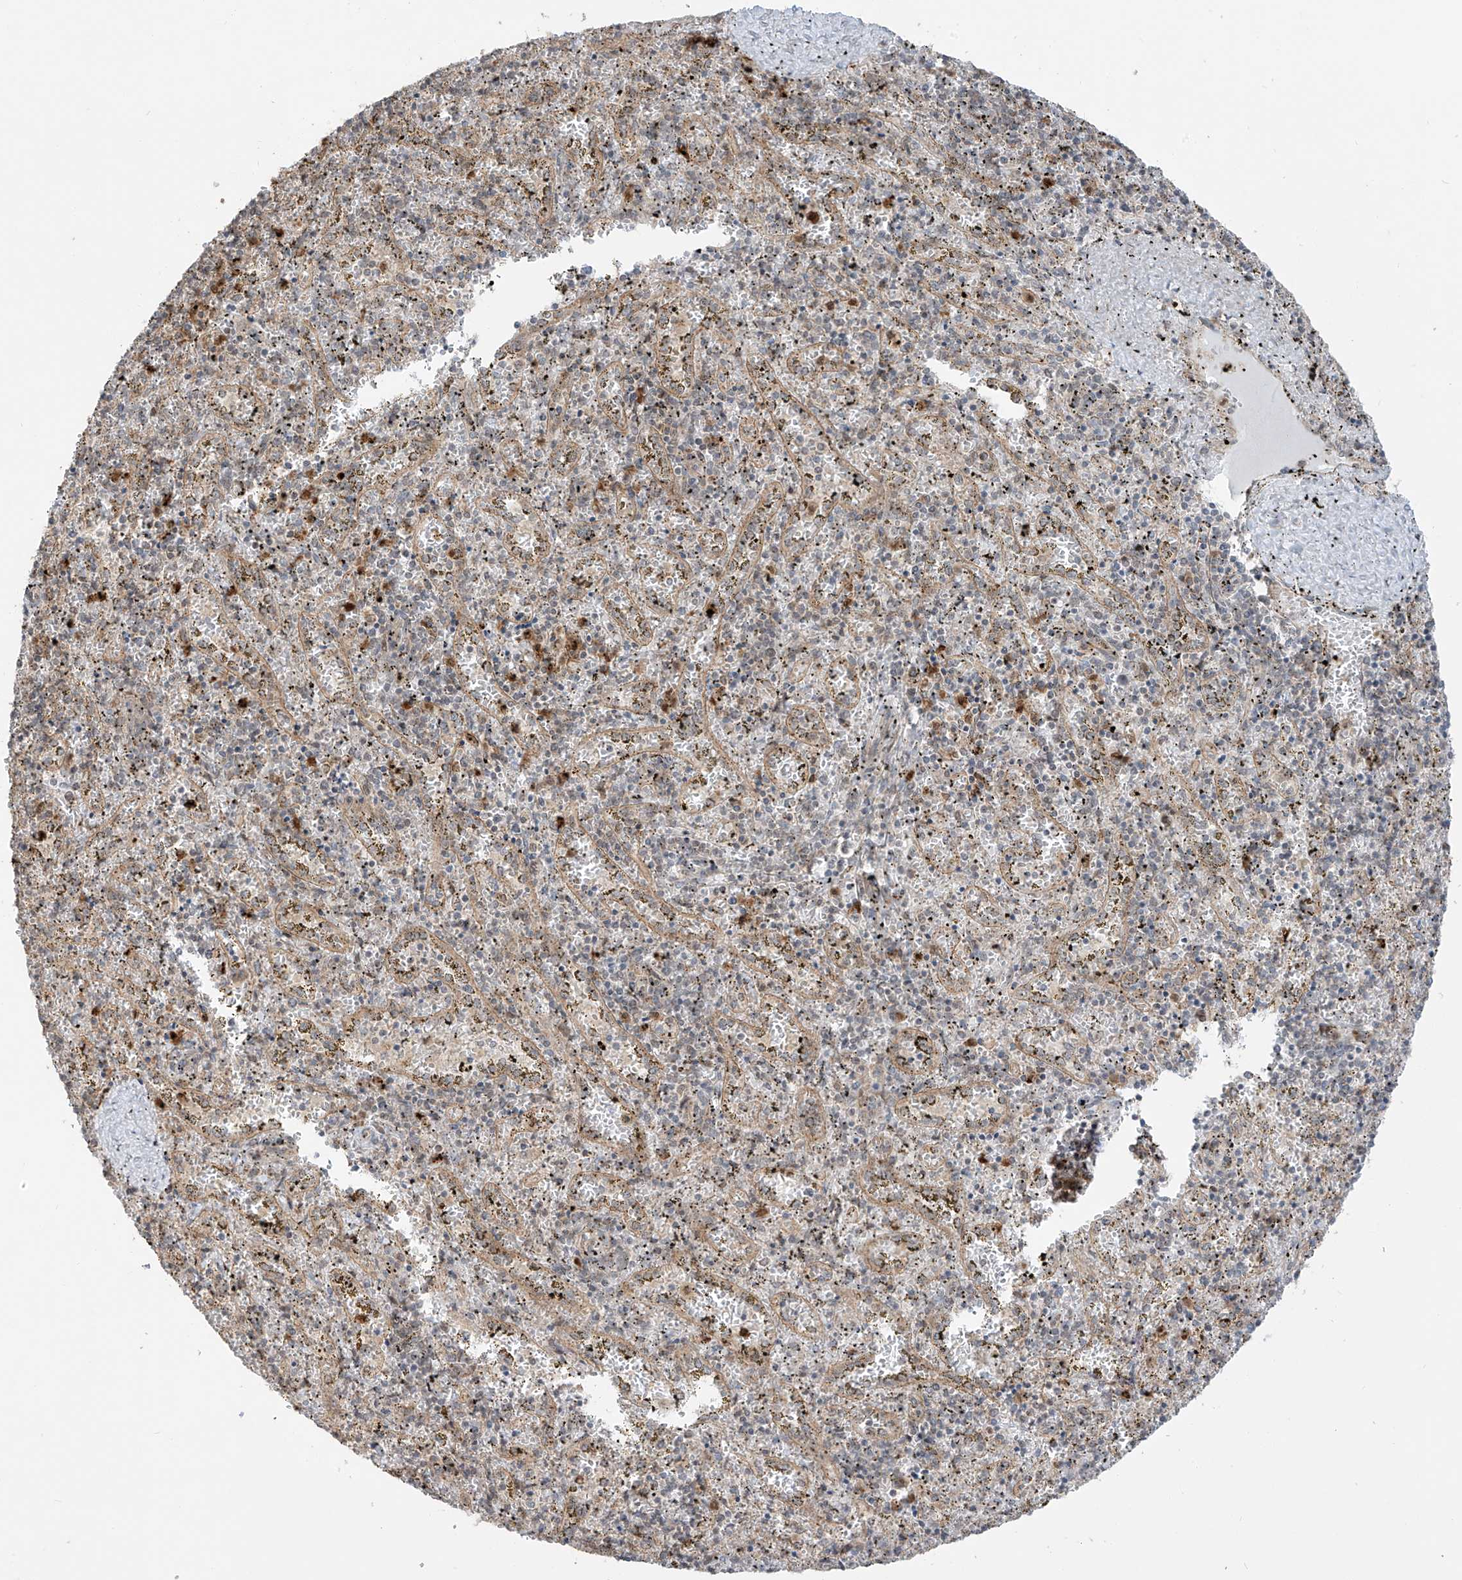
{"staining": {"intensity": "strong", "quantity": "25%-75%", "location": "cytoplasmic/membranous,nuclear"}, "tissue": "spleen", "cell_type": "Cells in red pulp", "image_type": "normal", "snomed": [{"axis": "morphology", "description": "Normal tissue, NOS"}, {"axis": "topography", "description": "Spleen"}], "caption": "Approximately 25%-75% of cells in red pulp in normal spleen exhibit strong cytoplasmic/membranous,nuclear protein expression as visualized by brown immunohistochemical staining.", "gene": "PDE11A", "patient": {"sex": "male", "age": 11}}